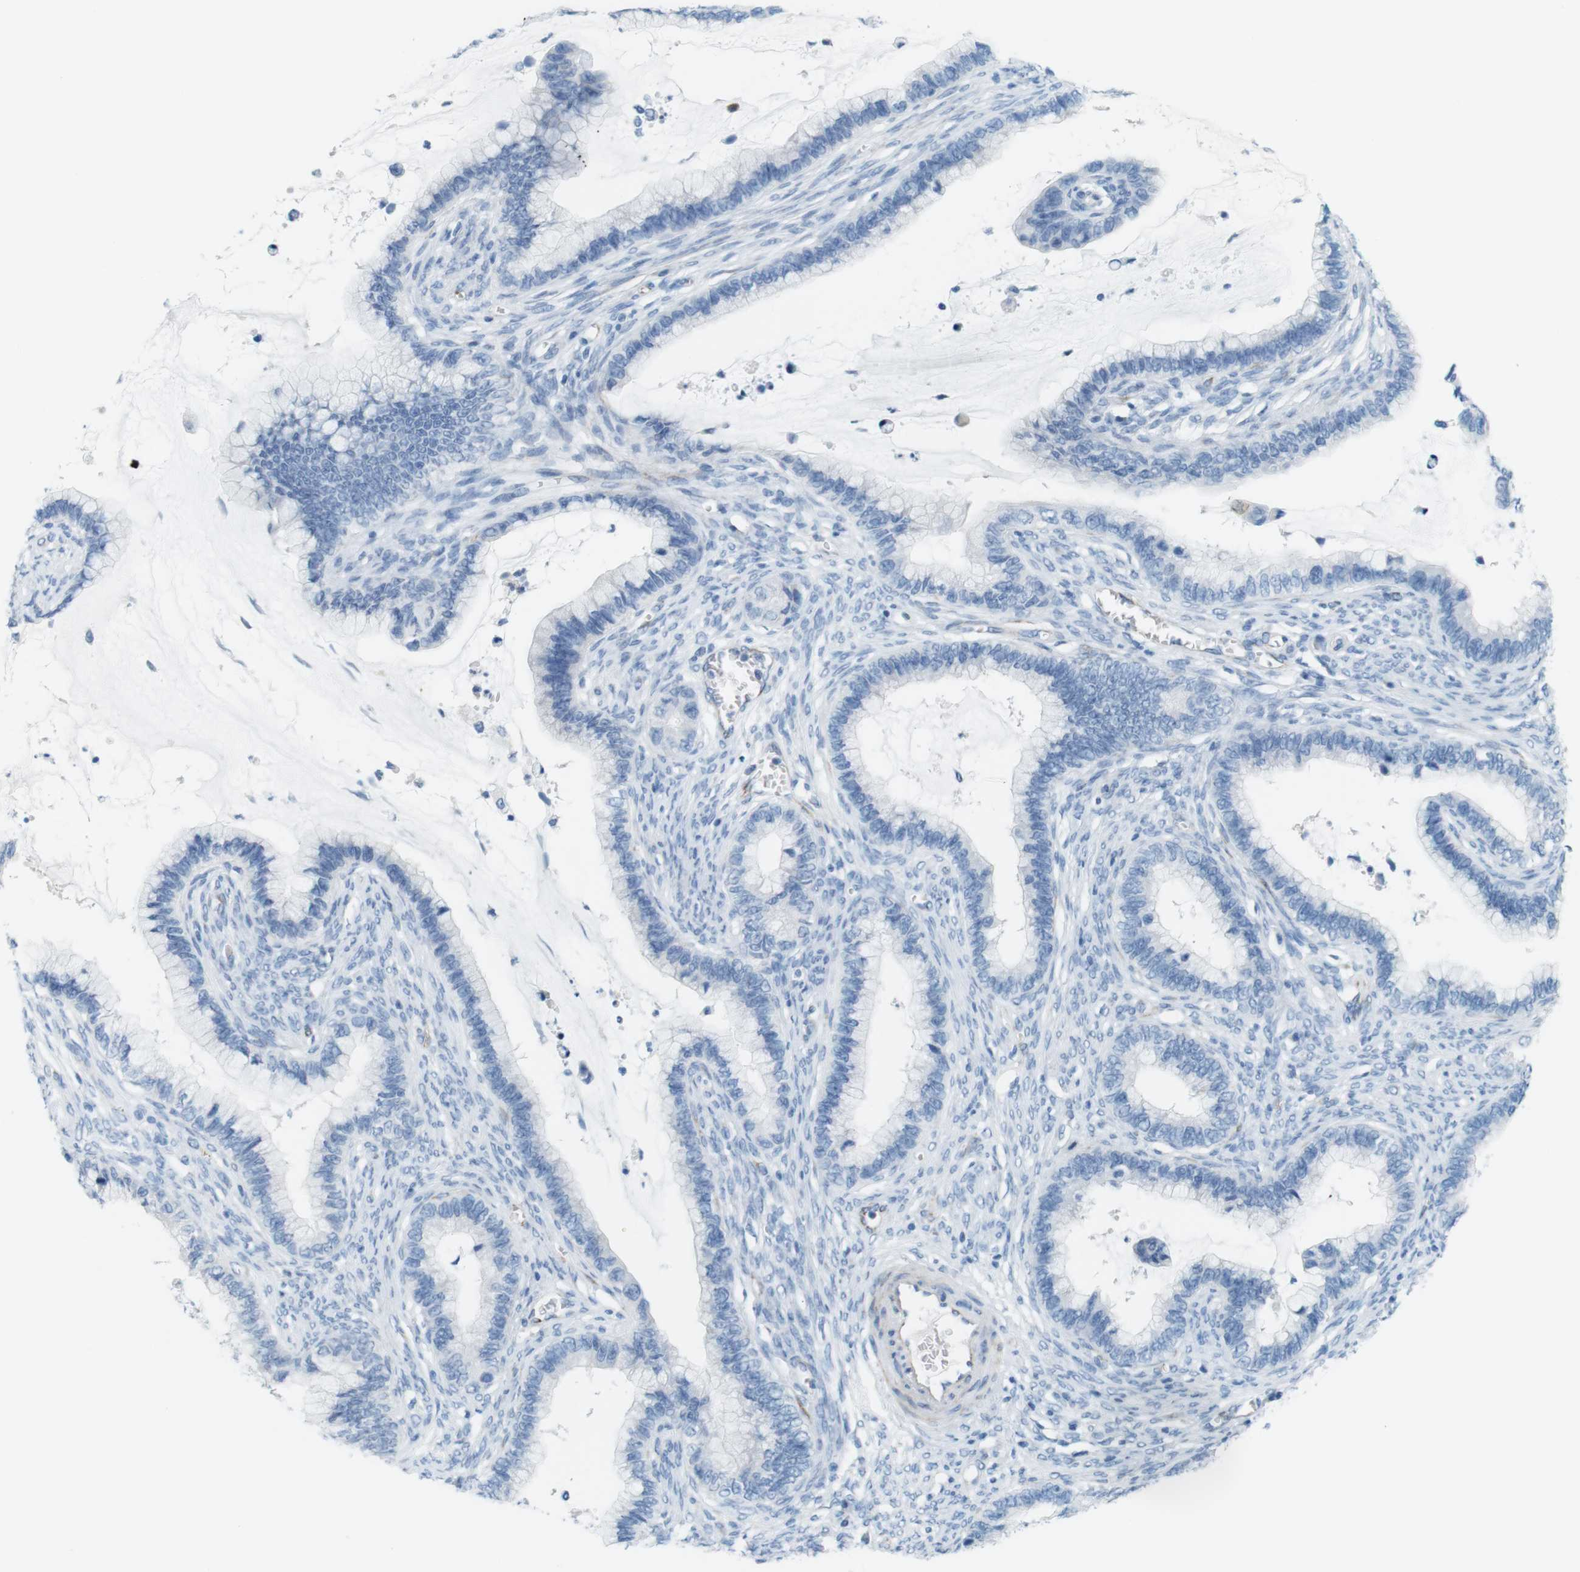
{"staining": {"intensity": "negative", "quantity": "none", "location": "none"}, "tissue": "cervical cancer", "cell_type": "Tumor cells", "image_type": "cancer", "snomed": [{"axis": "morphology", "description": "Adenocarcinoma, NOS"}, {"axis": "topography", "description": "Cervix"}], "caption": "Tumor cells show no significant protein expression in cervical adenocarcinoma. (Immunohistochemistry, brightfield microscopy, high magnification).", "gene": "MYH9", "patient": {"sex": "female", "age": 44}}